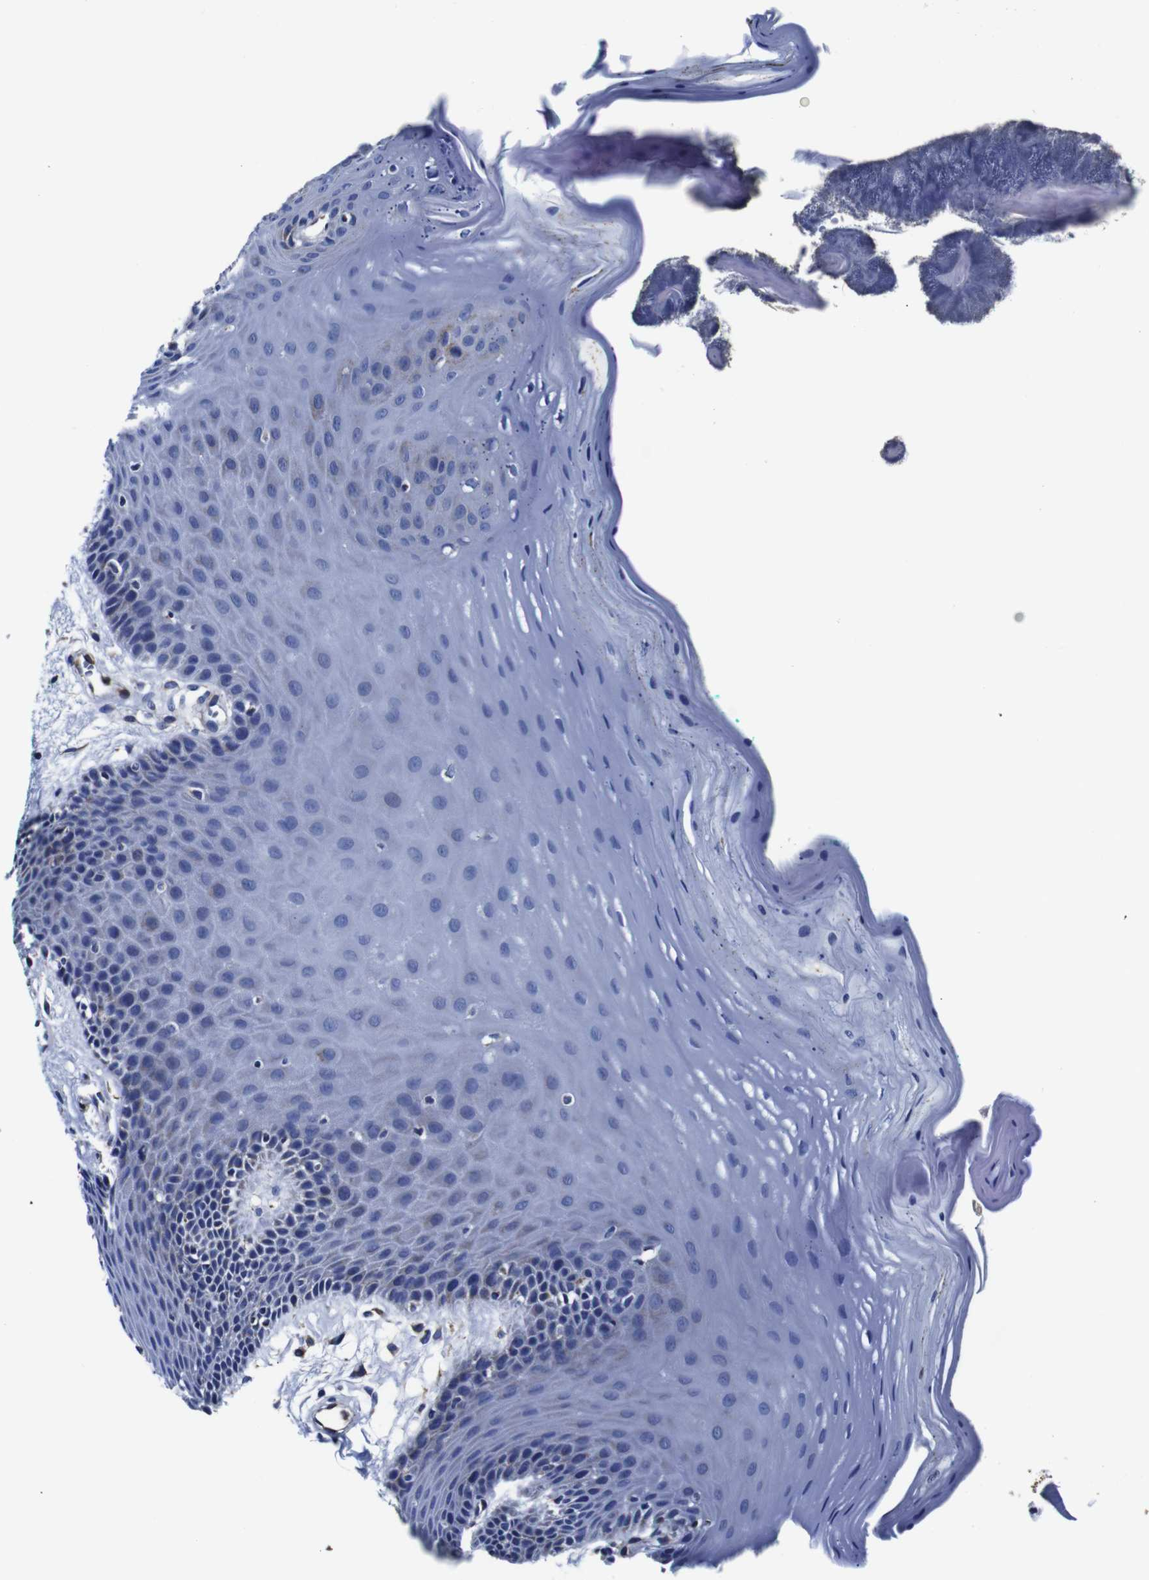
{"staining": {"intensity": "moderate", "quantity": "25%-75%", "location": "cytoplasmic/membranous"}, "tissue": "oral mucosa", "cell_type": "Squamous epithelial cells", "image_type": "normal", "snomed": [{"axis": "morphology", "description": "Normal tissue, NOS"}, {"axis": "topography", "description": "Skeletal muscle"}, {"axis": "topography", "description": "Oral tissue"}], "caption": "Unremarkable oral mucosa shows moderate cytoplasmic/membranous staining in about 25%-75% of squamous epithelial cells, visualized by immunohistochemistry. The staining is performed using DAB (3,3'-diaminobenzidine) brown chromogen to label protein expression. The nuclei are counter-stained blue using hematoxylin.", "gene": "FKBP9", "patient": {"sex": "male", "age": 58}}